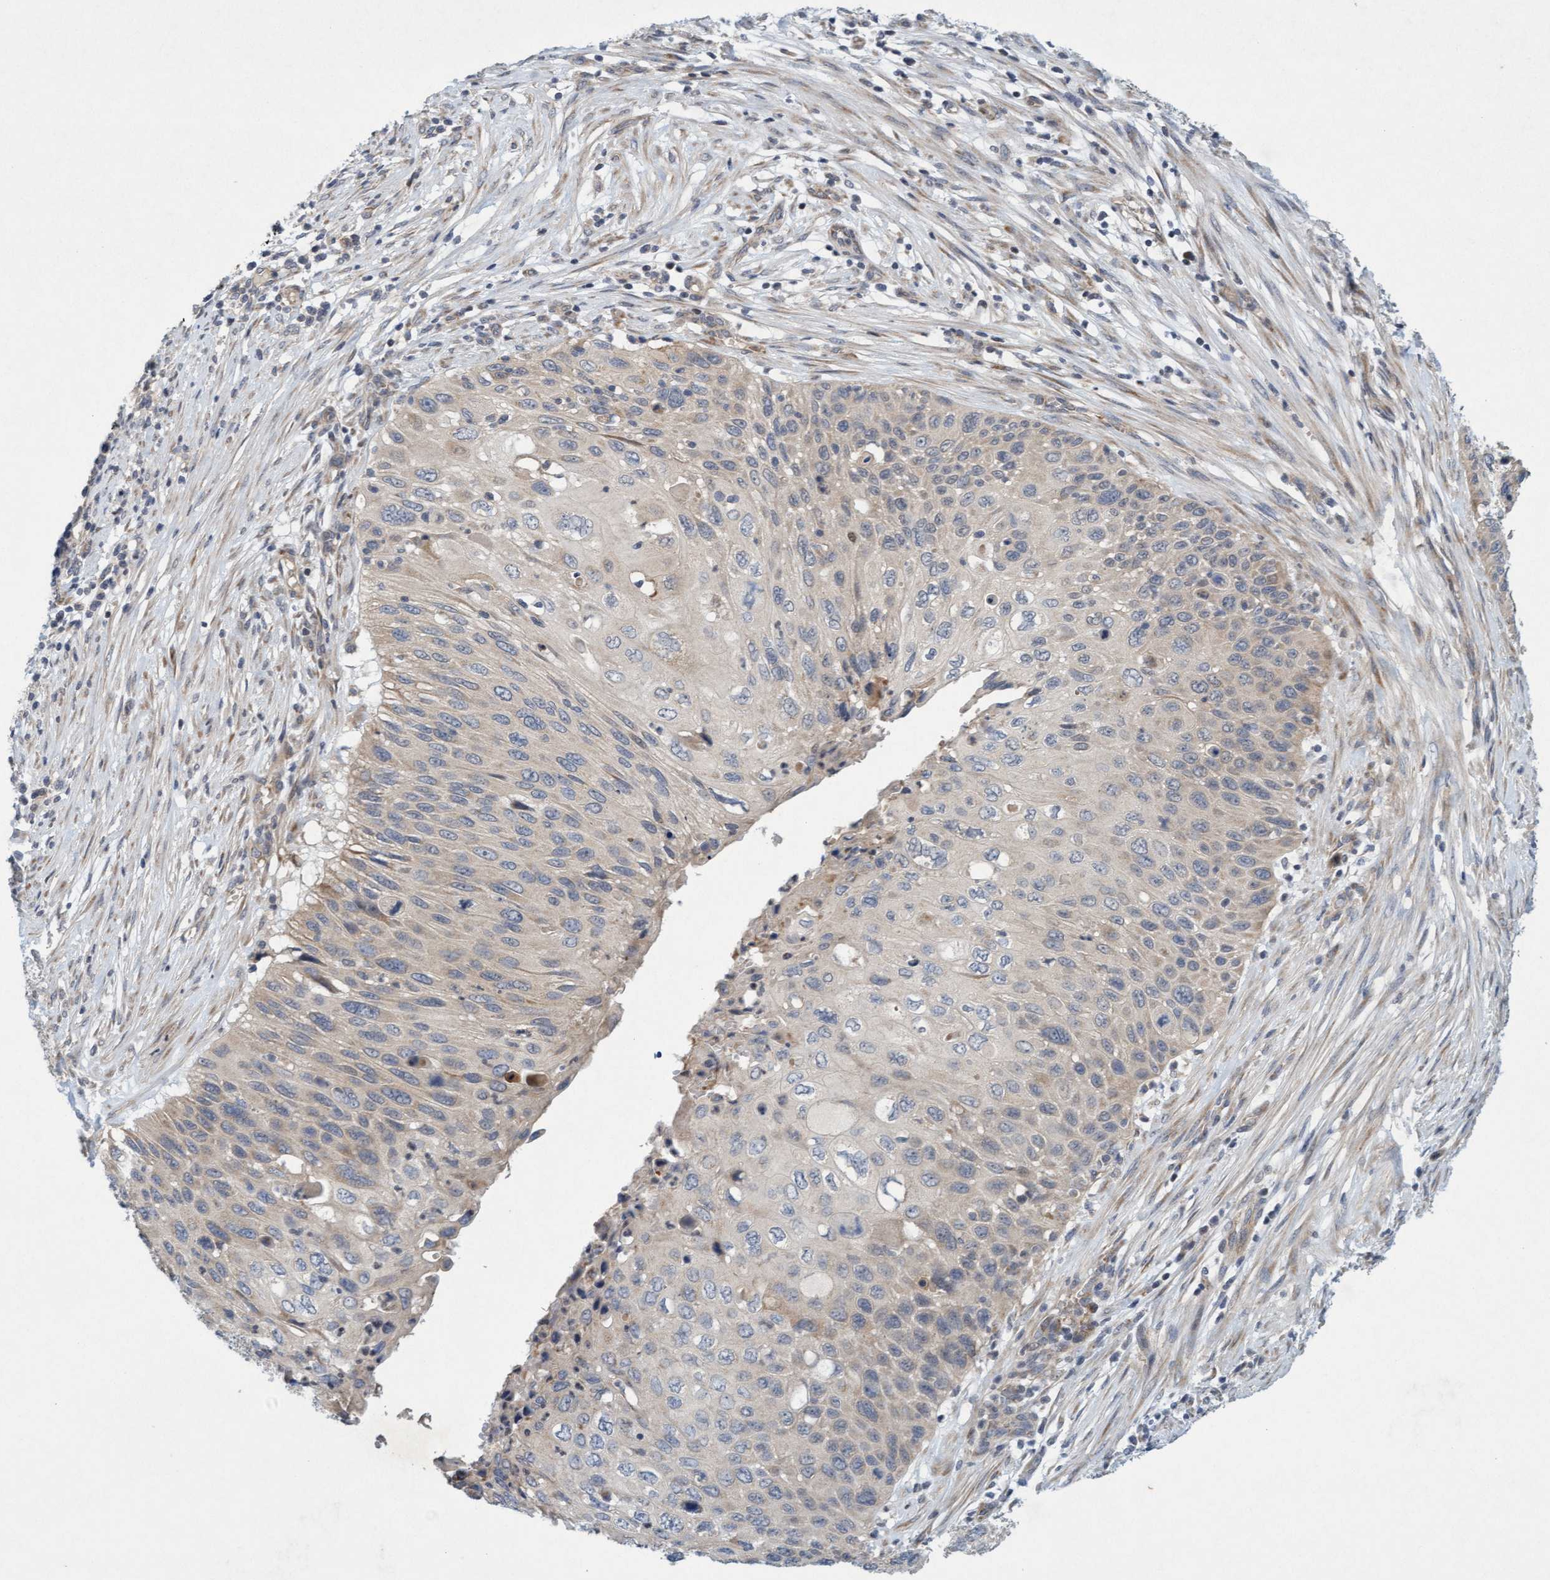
{"staining": {"intensity": "negative", "quantity": "none", "location": "none"}, "tissue": "cervical cancer", "cell_type": "Tumor cells", "image_type": "cancer", "snomed": [{"axis": "morphology", "description": "Squamous cell carcinoma, NOS"}, {"axis": "topography", "description": "Cervix"}], "caption": "Cervical cancer (squamous cell carcinoma) was stained to show a protein in brown. There is no significant expression in tumor cells.", "gene": "DDHD2", "patient": {"sex": "female", "age": 70}}